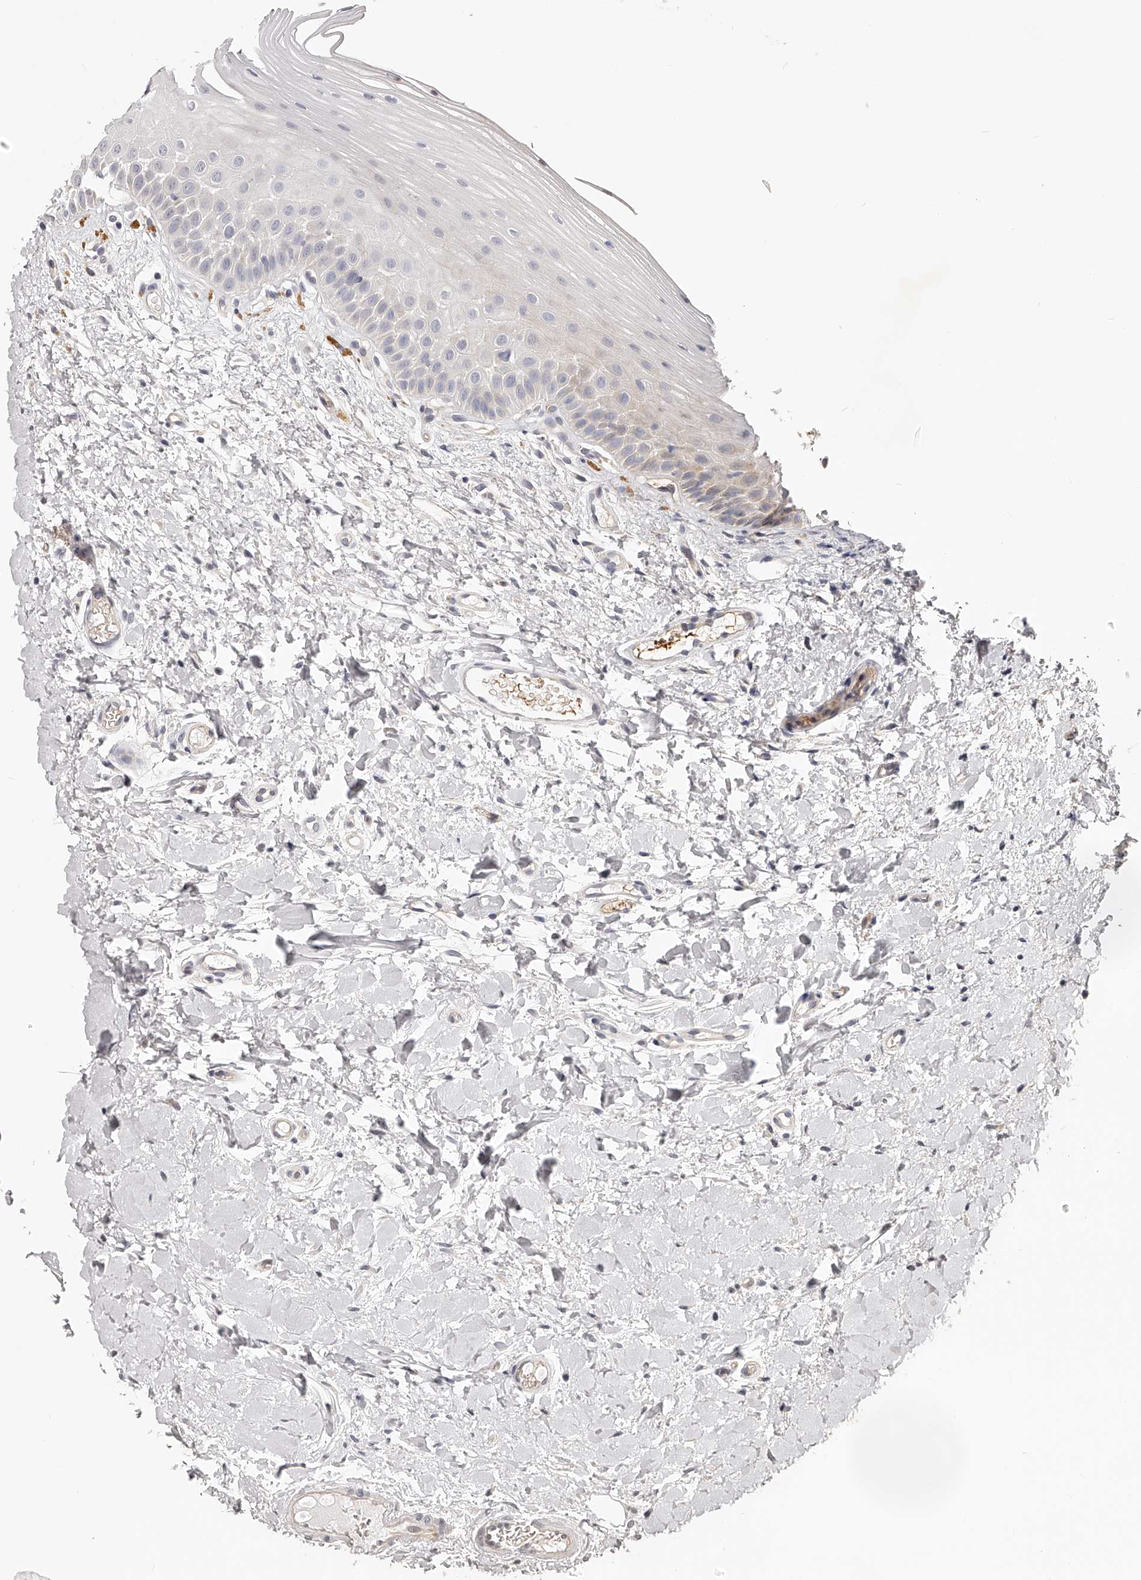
{"staining": {"intensity": "weak", "quantity": "25%-75%", "location": "cytoplasmic/membranous"}, "tissue": "oral mucosa", "cell_type": "Squamous epithelial cells", "image_type": "normal", "snomed": [{"axis": "morphology", "description": "Normal tissue, NOS"}, {"axis": "topography", "description": "Oral tissue"}], "caption": "Immunohistochemical staining of benign human oral mucosa displays low levels of weak cytoplasmic/membranous staining in approximately 25%-75% of squamous epithelial cells. (Stains: DAB in brown, nuclei in blue, Microscopy: brightfield microscopy at high magnification).", "gene": "ZNF582", "patient": {"sex": "female", "age": 56}}